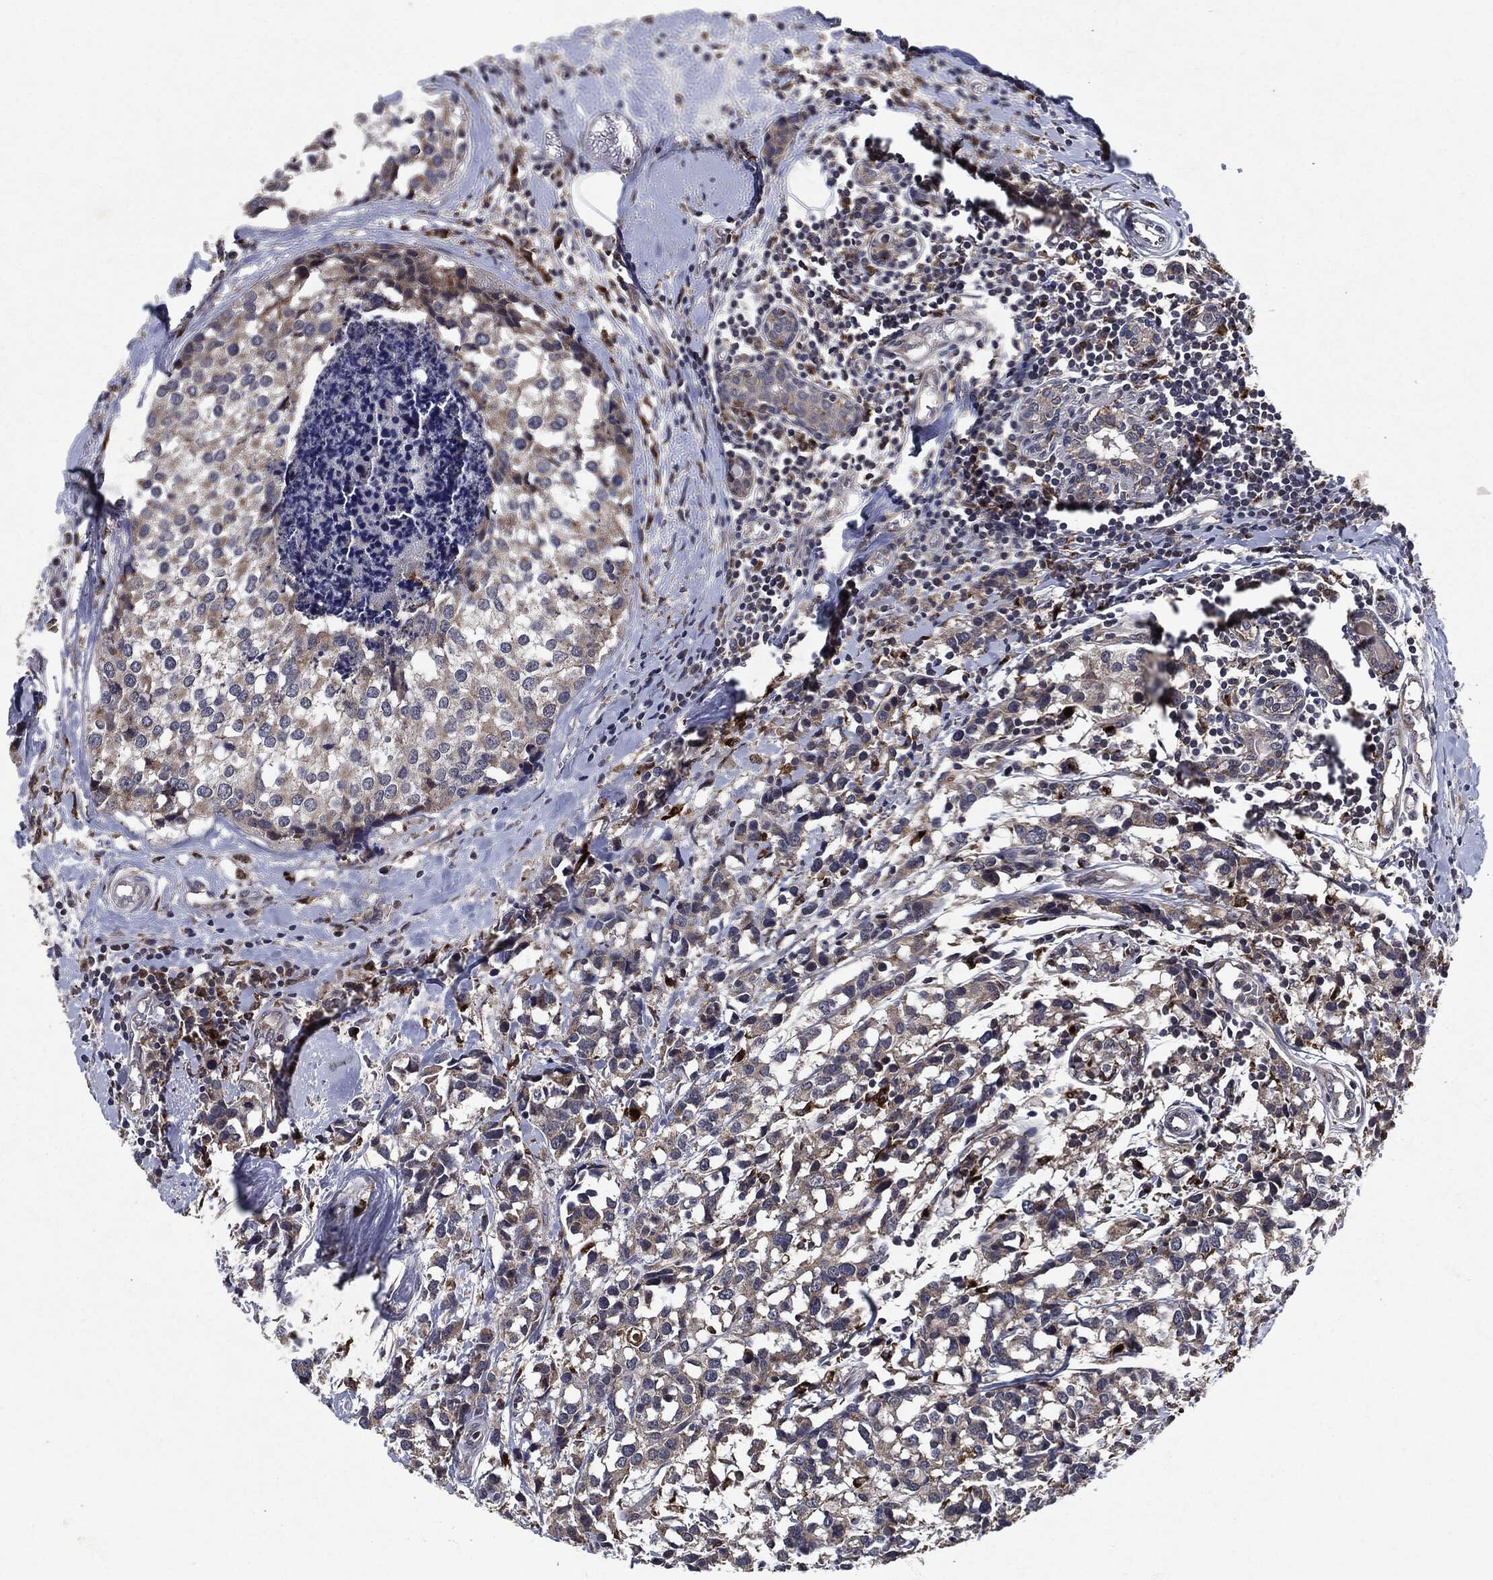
{"staining": {"intensity": "weak", "quantity": "<25%", "location": "cytoplasmic/membranous"}, "tissue": "breast cancer", "cell_type": "Tumor cells", "image_type": "cancer", "snomed": [{"axis": "morphology", "description": "Lobular carcinoma"}, {"axis": "topography", "description": "Breast"}], "caption": "Tumor cells are negative for protein expression in human lobular carcinoma (breast).", "gene": "SLC31A2", "patient": {"sex": "female", "age": 59}}